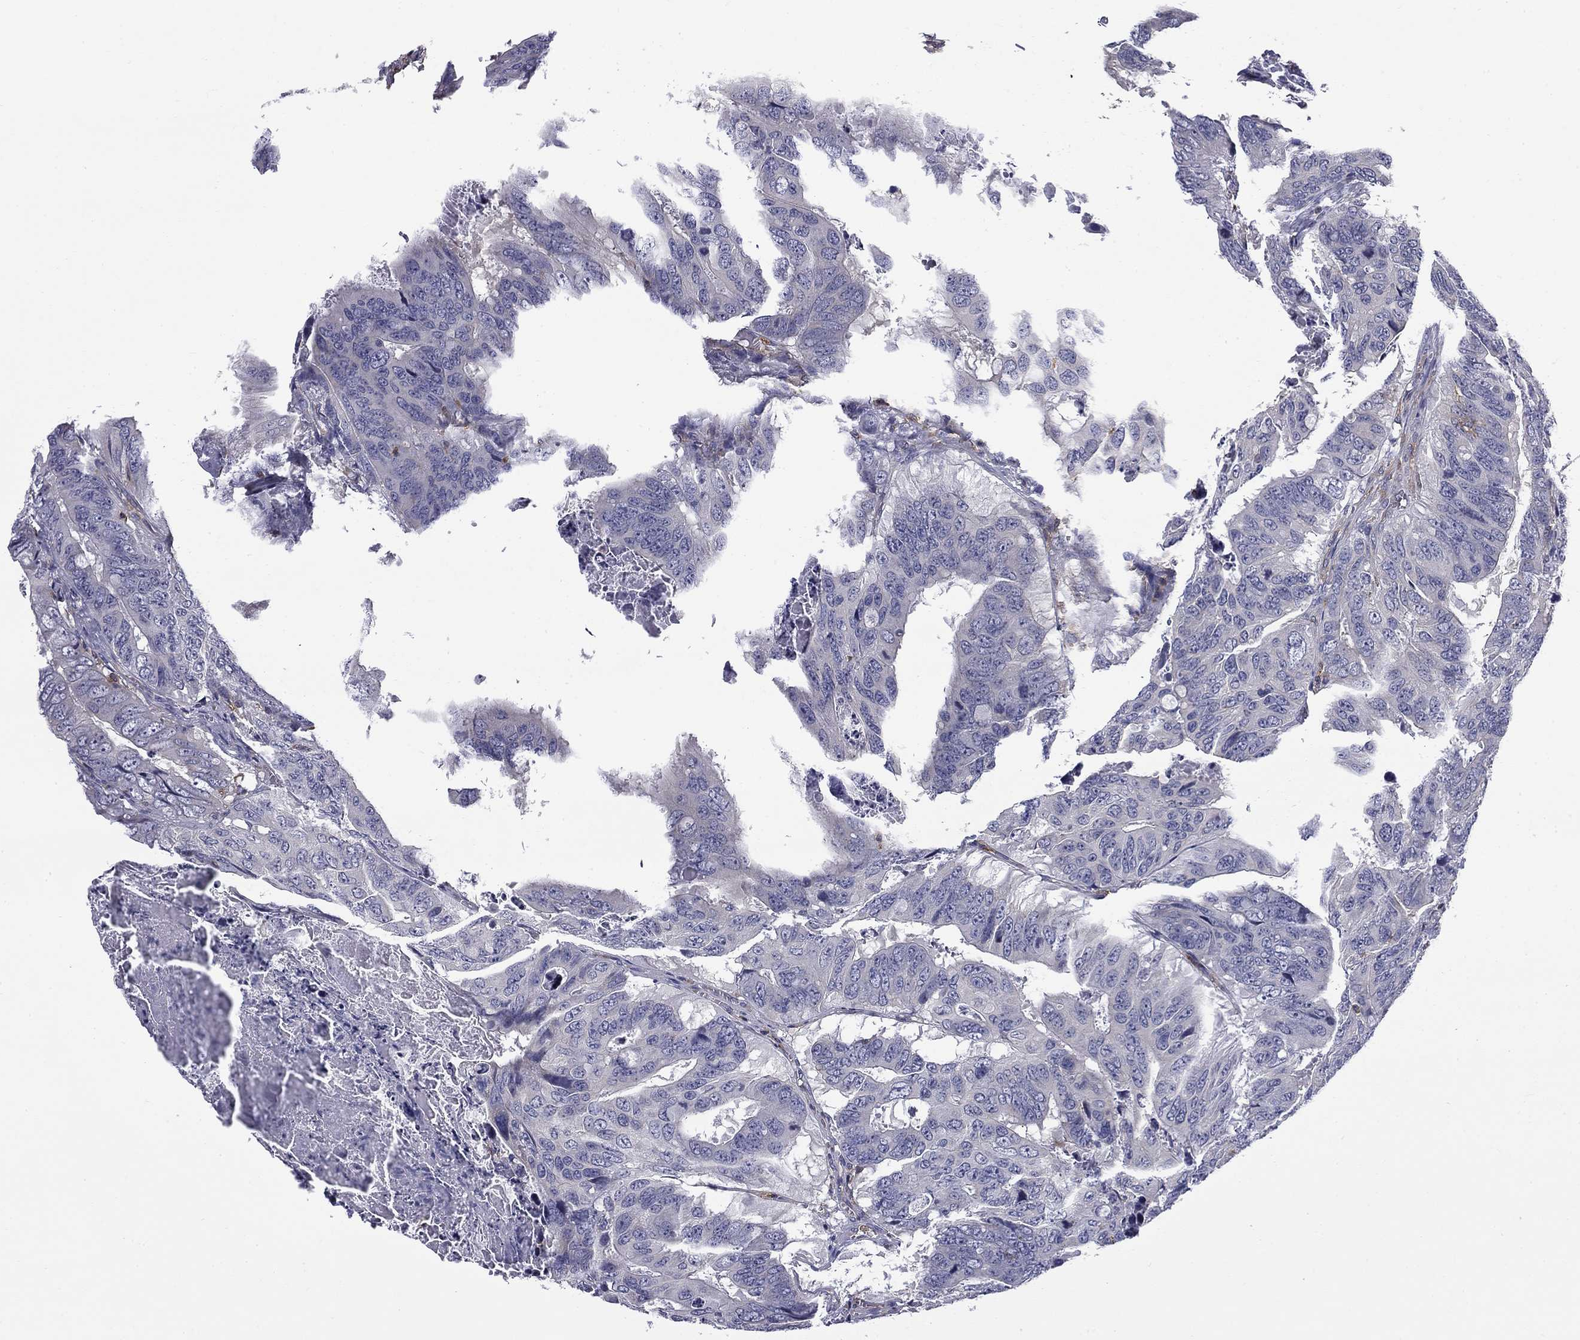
{"staining": {"intensity": "negative", "quantity": "none", "location": "none"}, "tissue": "colorectal cancer", "cell_type": "Tumor cells", "image_type": "cancer", "snomed": [{"axis": "morphology", "description": "Adenocarcinoma, NOS"}, {"axis": "topography", "description": "Colon"}], "caption": "This micrograph is of colorectal adenocarcinoma stained with immunohistochemistry (IHC) to label a protein in brown with the nuclei are counter-stained blue. There is no positivity in tumor cells.", "gene": "ARHGAP45", "patient": {"sex": "male", "age": 79}}